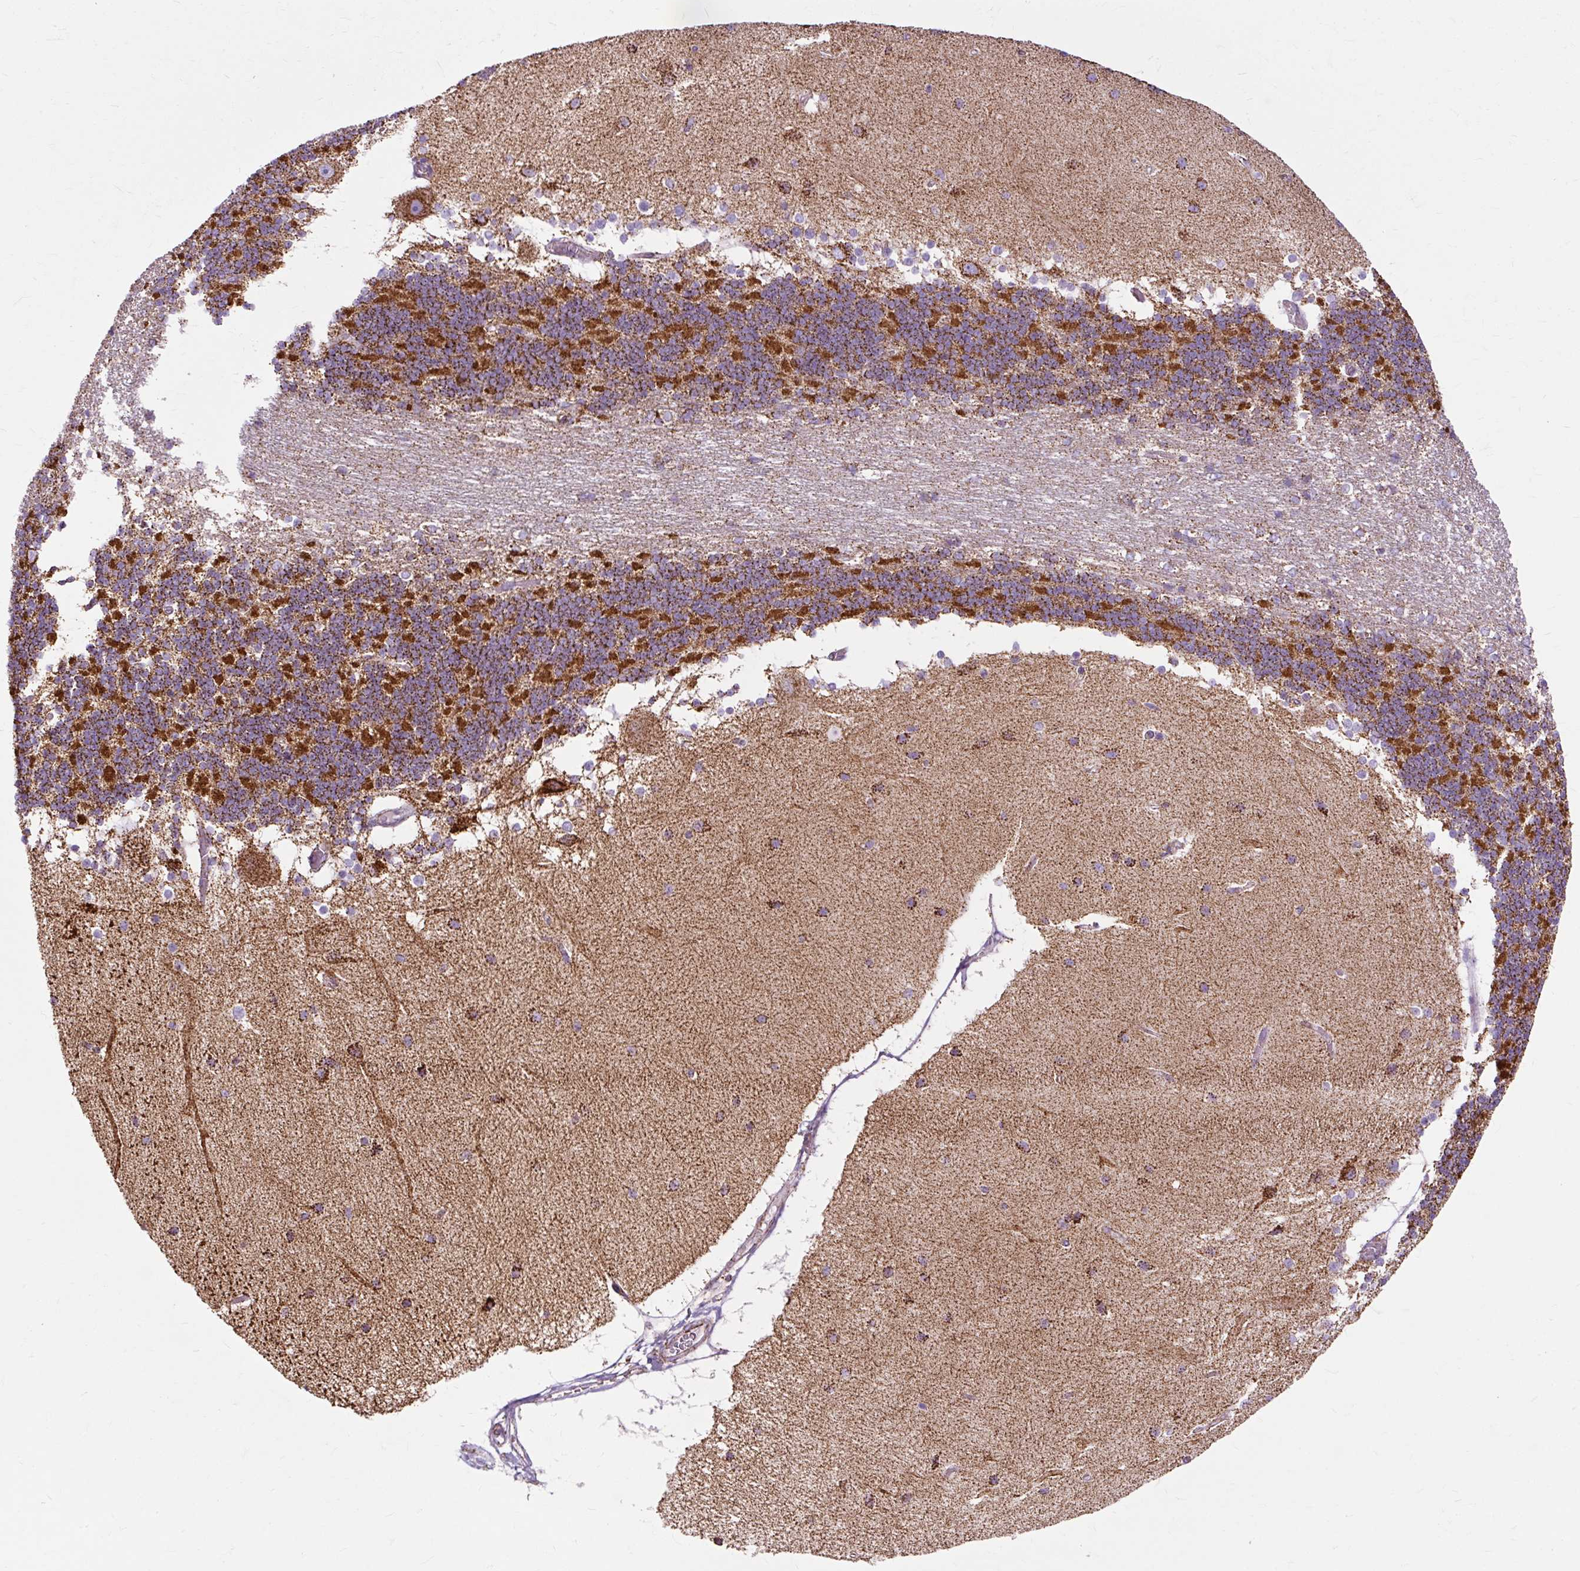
{"staining": {"intensity": "strong", "quantity": "25%-75%", "location": "cytoplasmic/membranous"}, "tissue": "cerebellum", "cell_type": "Cells in granular layer", "image_type": "normal", "snomed": [{"axis": "morphology", "description": "Normal tissue, NOS"}, {"axis": "topography", "description": "Cerebellum"}], "caption": "A high-resolution image shows IHC staining of unremarkable cerebellum, which demonstrates strong cytoplasmic/membranous expression in about 25%-75% of cells in granular layer.", "gene": "DLAT", "patient": {"sex": "female", "age": 54}}